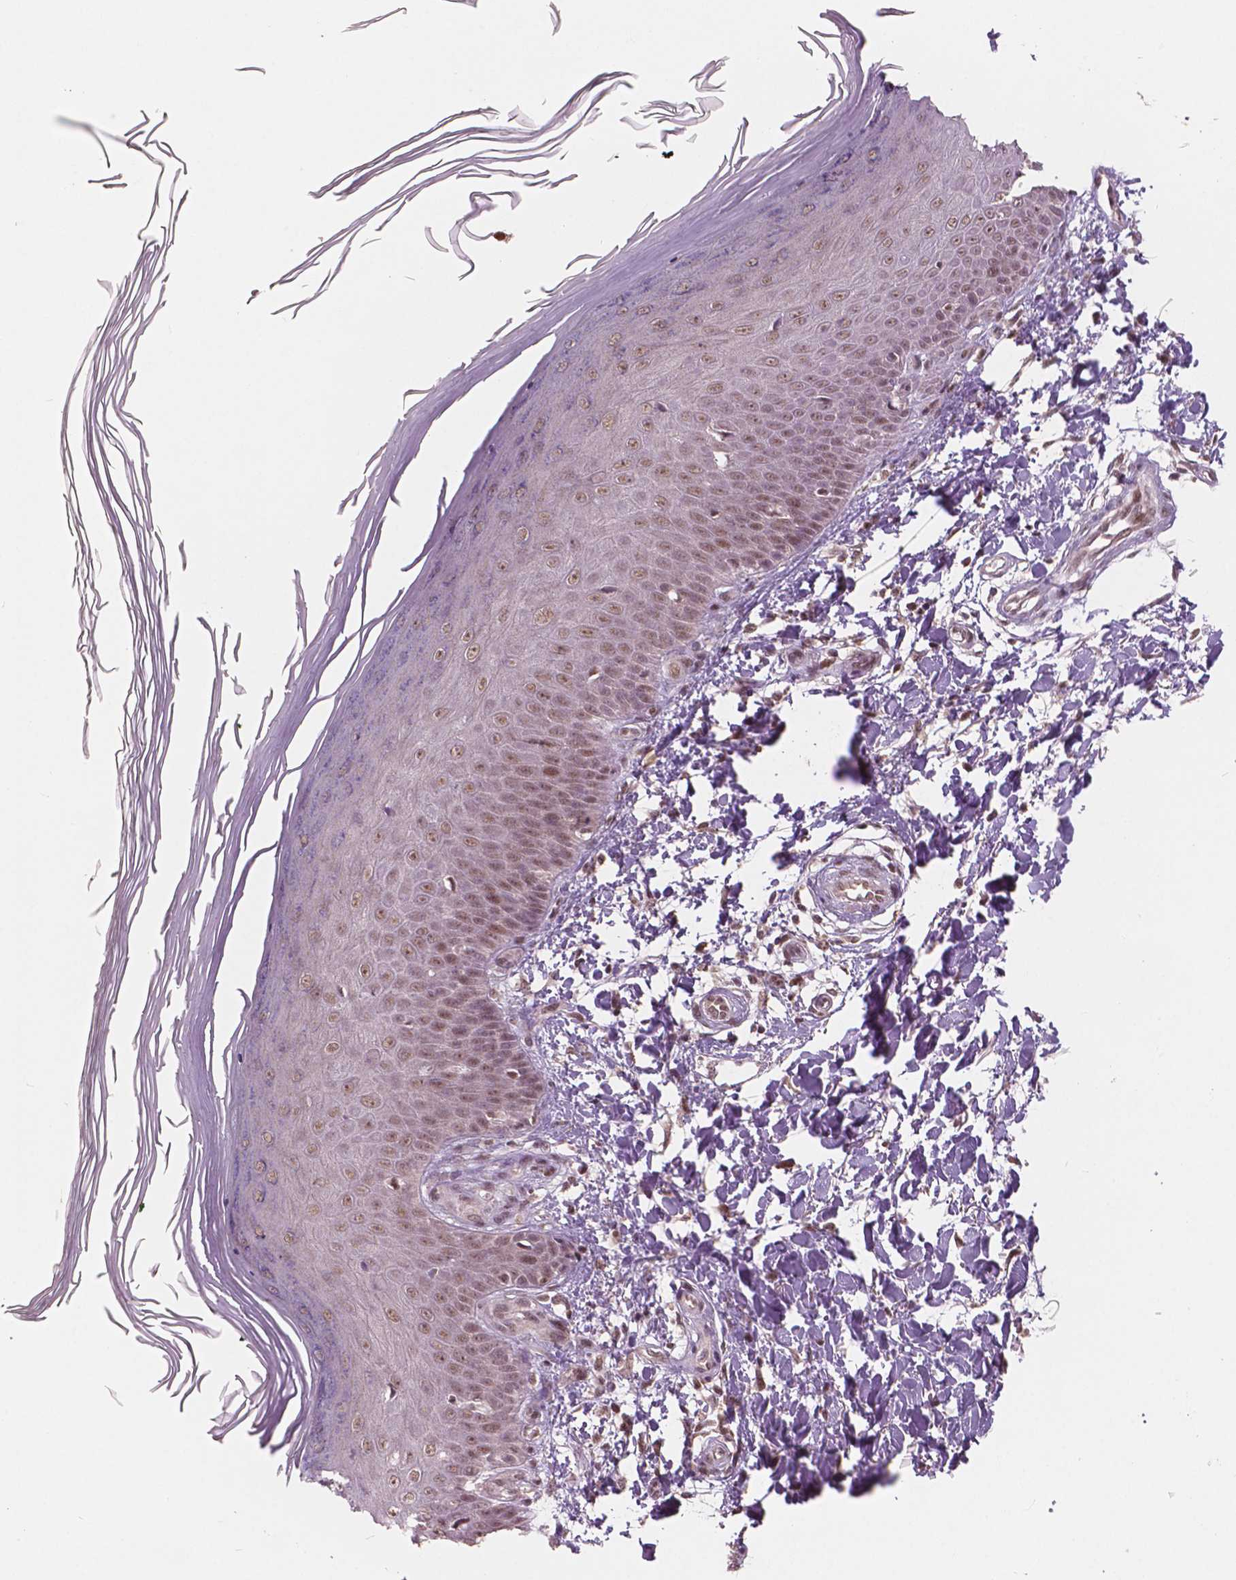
{"staining": {"intensity": "weak", "quantity": ">75%", "location": "nuclear"}, "tissue": "skin", "cell_type": "Fibroblasts", "image_type": "normal", "snomed": [{"axis": "morphology", "description": "Normal tissue, NOS"}, {"axis": "topography", "description": "Skin"}], "caption": "A low amount of weak nuclear staining is appreciated in approximately >75% of fibroblasts in normal skin. (DAB = brown stain, brightfield microscopy at high magnification).", "gene": "NSD2", "patient": {"sex": "female", "age": 62}}